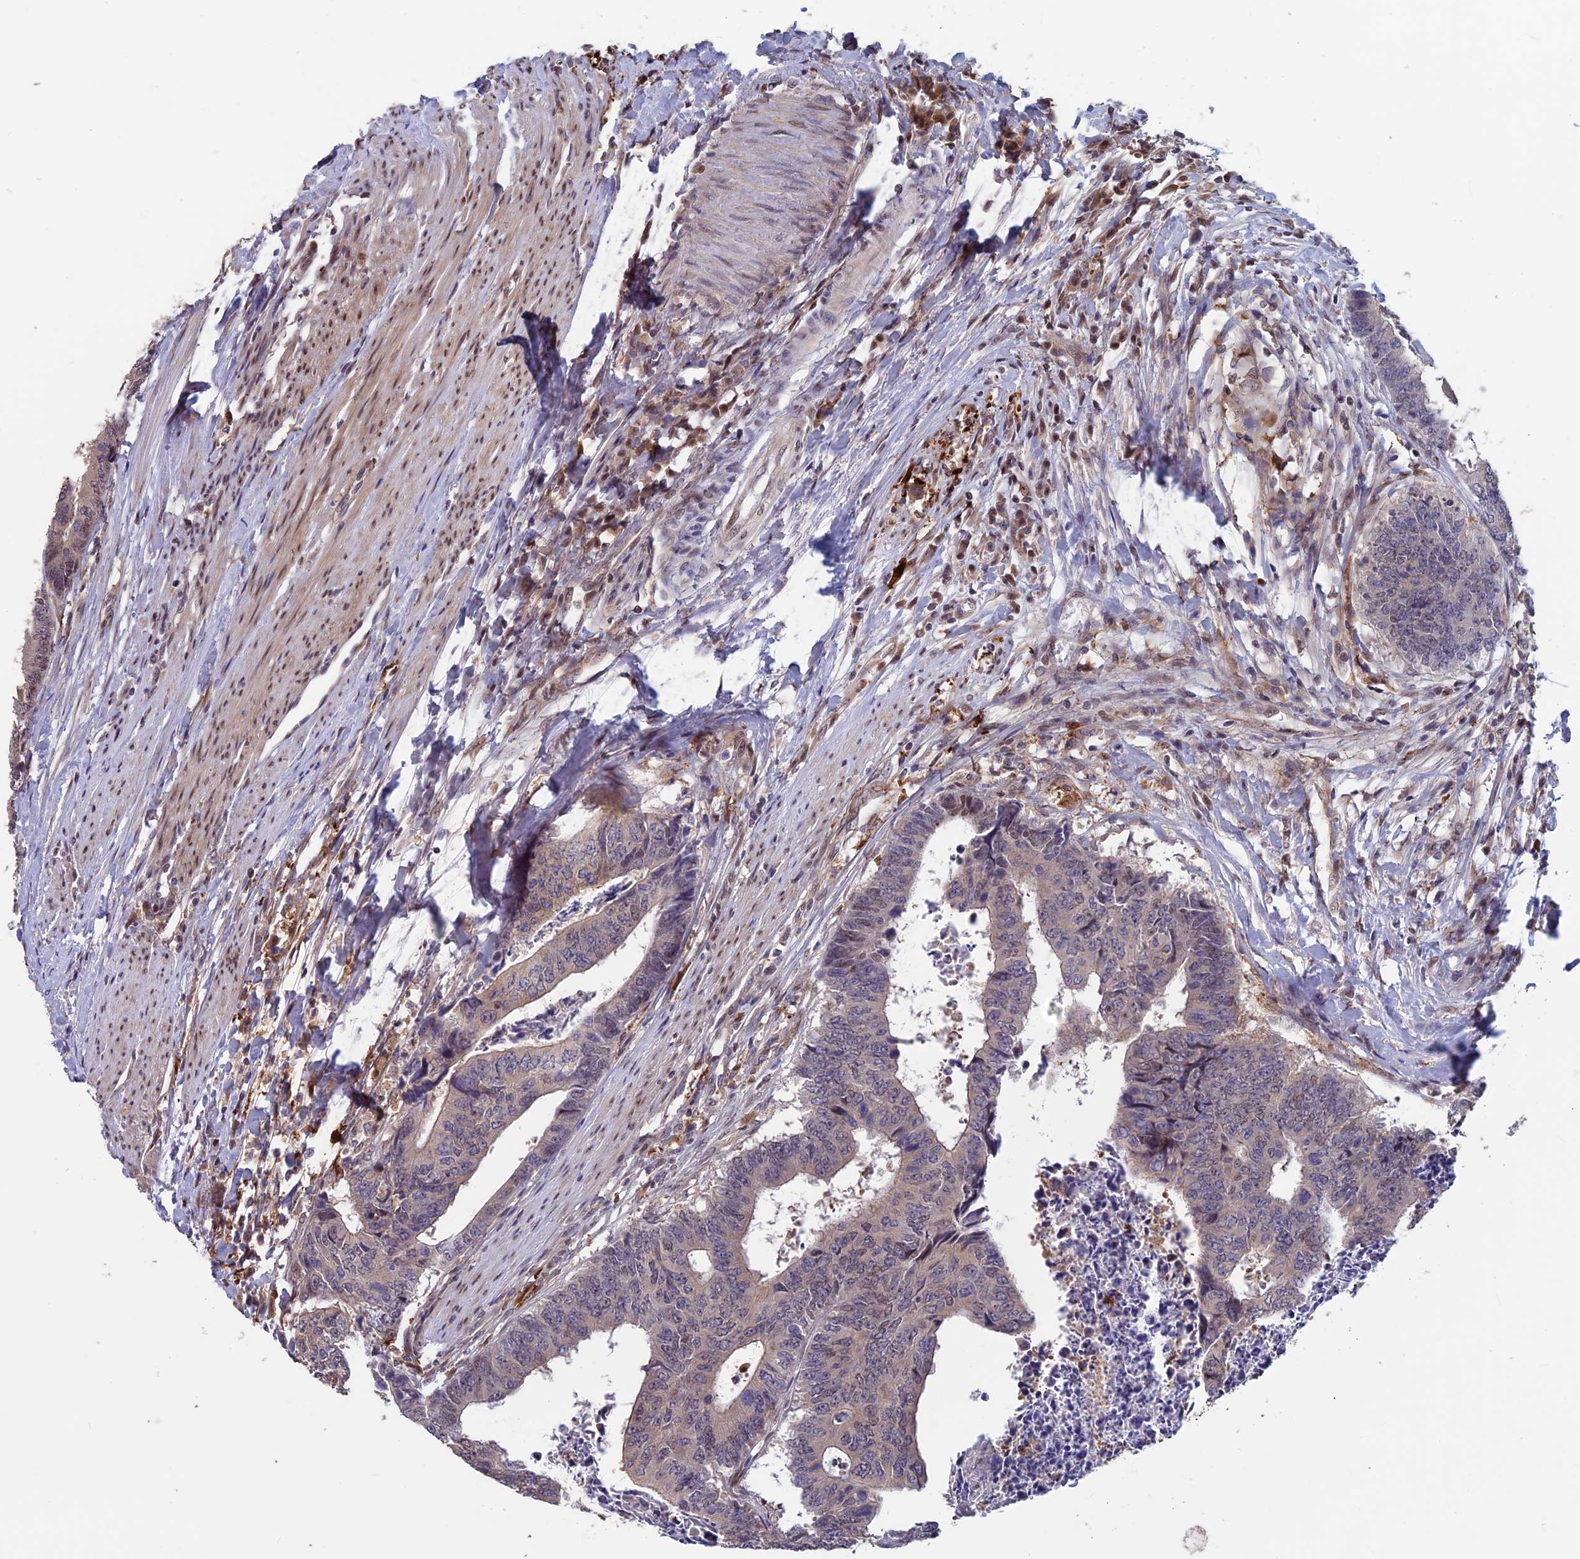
{"staining": {"intensity": "negative", "quantity": "none", "location": "none"}, "tissue": "colorectal cancer", "cell_type": "Tumor cells", "image_type": "cancer", "snomed": [{"axis": "morphology", "description": "Adenocarcinoma, NOS"}, {"axis": "topography", "description": "Rectum"}], "caption": "Immunohistochemistry histopathology image of neoplastic tissue: human adenocarcinoma (colorectal) stained with DAB reveals no significant protein positivity in tumor cells.", "gene": "MAST2", "patient": {"sex": "male", "age": 84}}